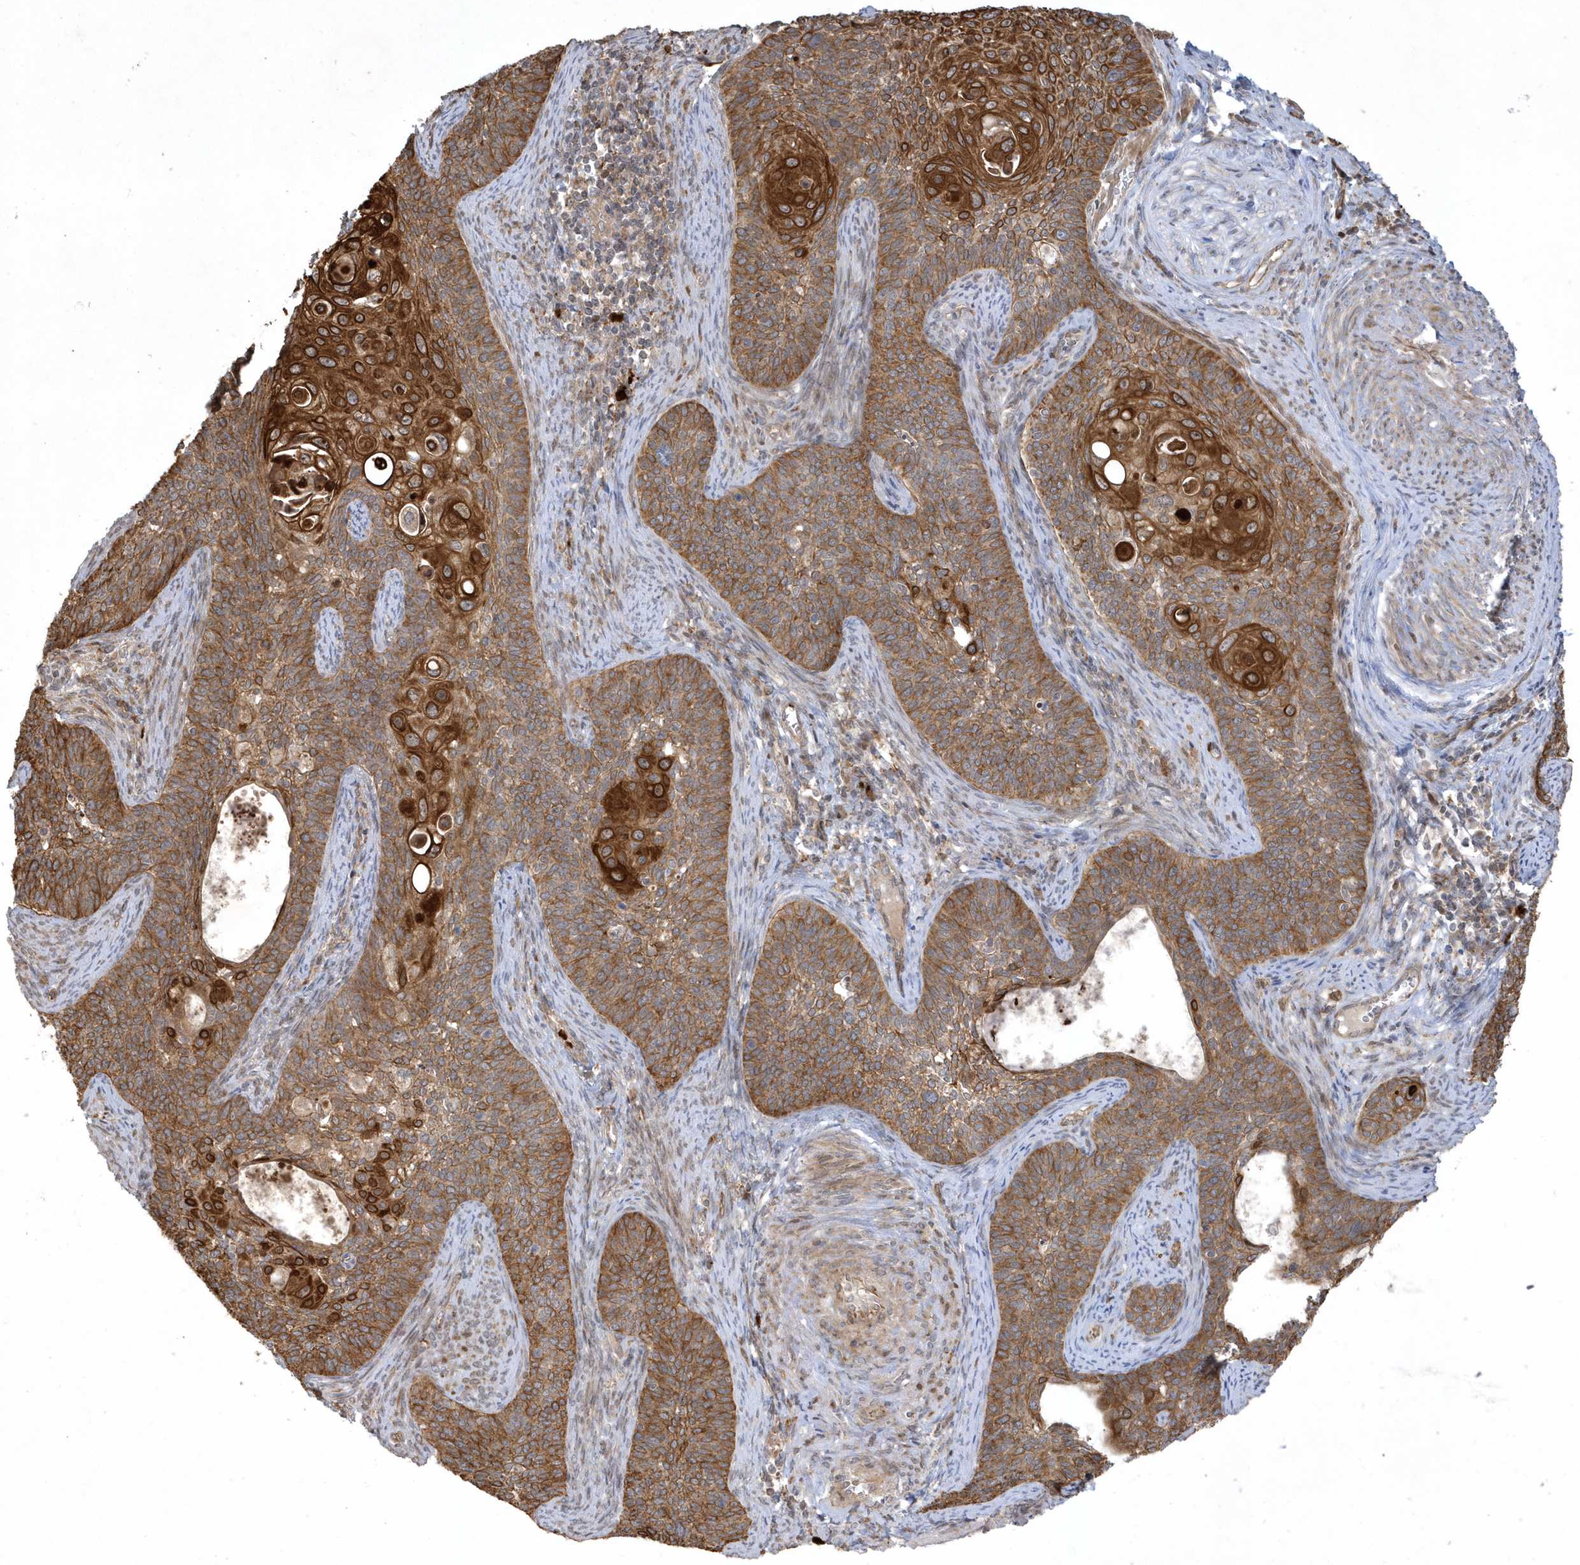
{"staining": {"intensity": "strong", "quantity": ">75%", "location": "cytoplasmic/membranous"}, "tissue": "cervical cancer", "cell_type": "Tumor cells", "image_type": "cancer", "snomed": [{"axis": "morphology", "description": "Squamous cell carcinoma, NOS"}, {"axis": "topography", "description": "Cervix"}], "caption": "An image of human squamous cell carcinoma (cervical) stained for a protein displays strong cytoplasmic/membranous brown staining in tumor cells.", "gene": "IFT57", "patient": {"sex": "female", "age": 33}}